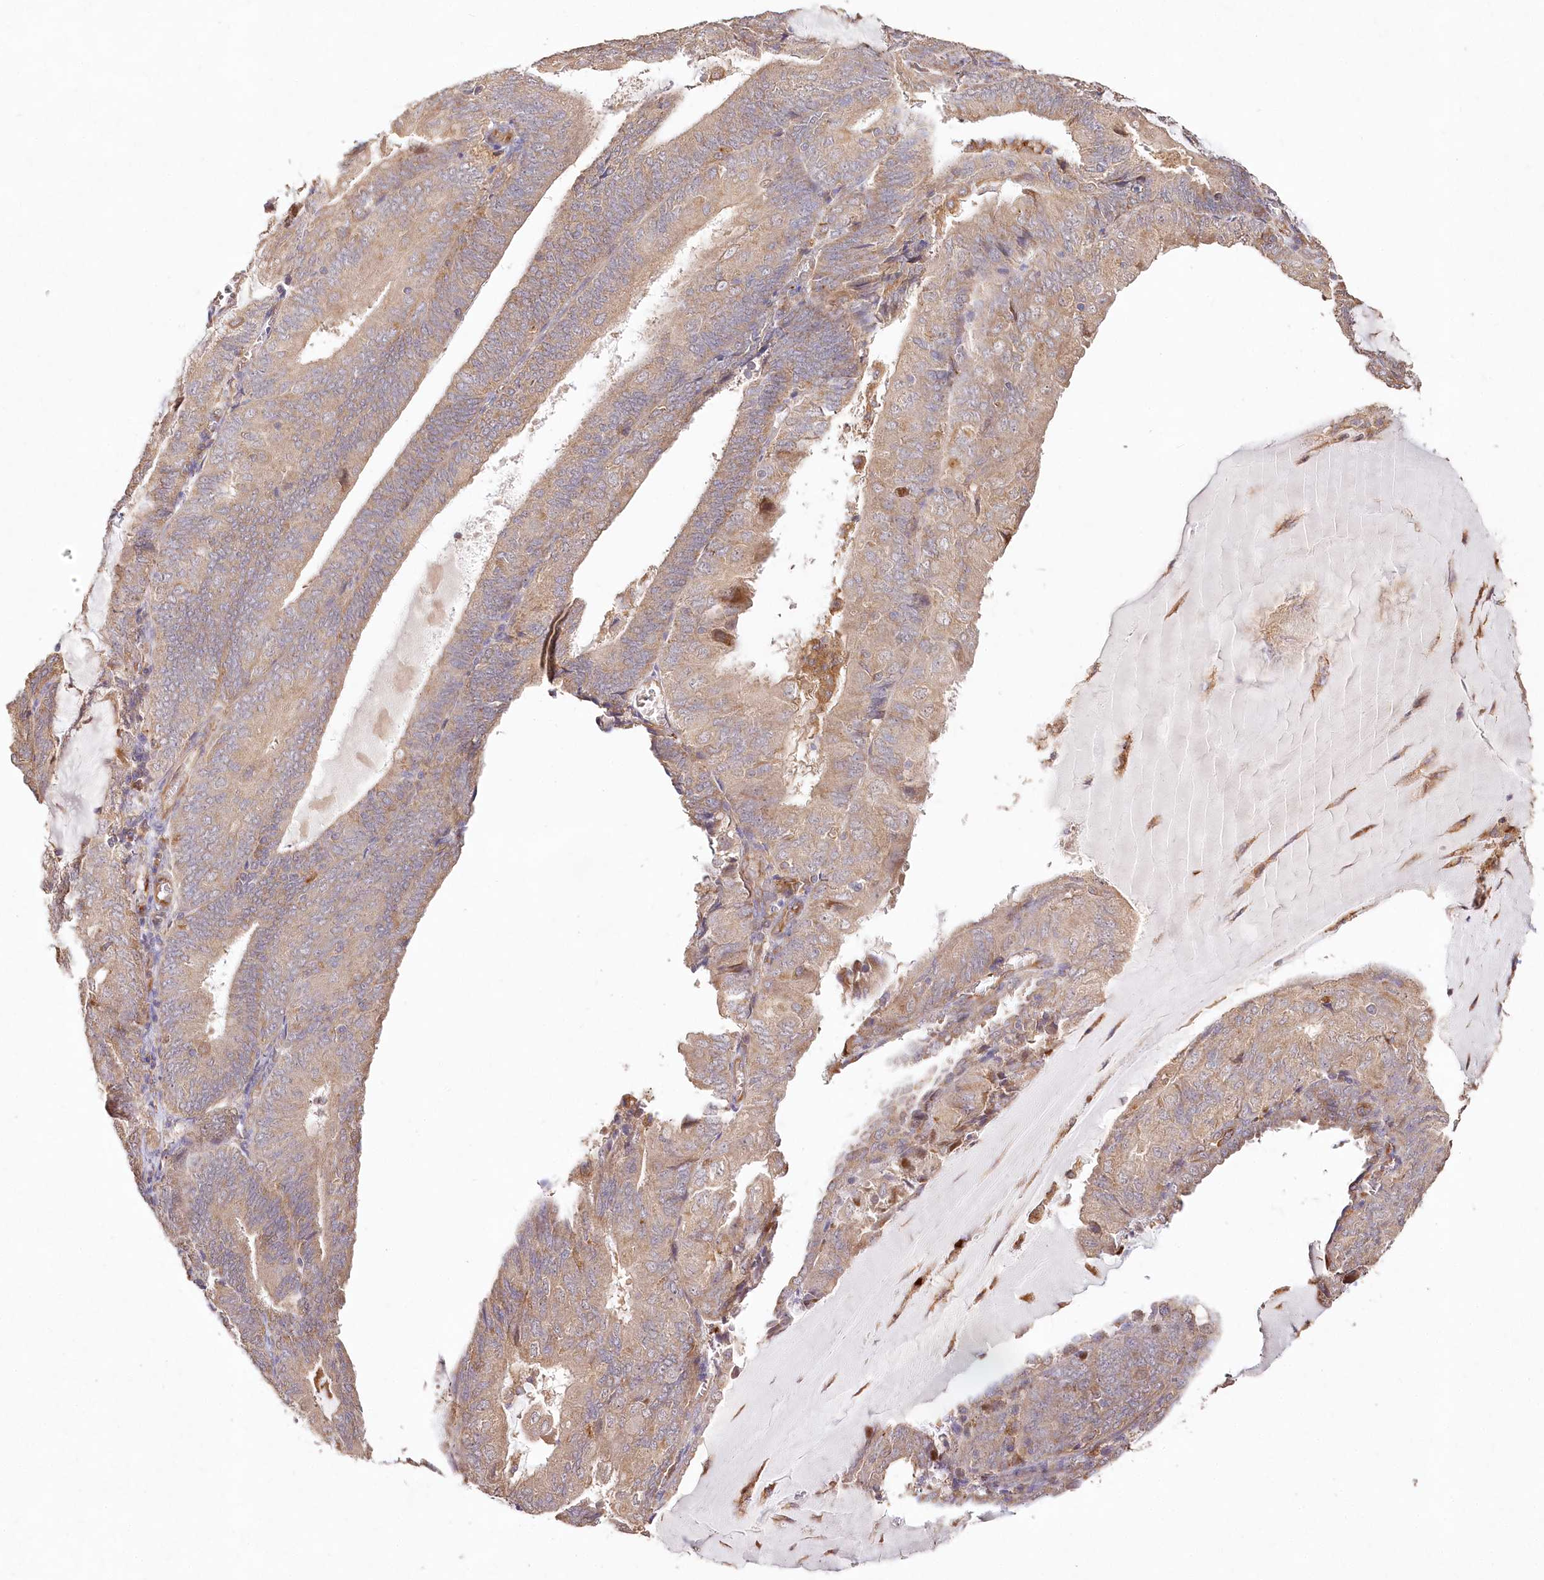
{"staining": {"intensity": "moderate", "quantity": ">75%", "location": "cytoplasmic/membranous"}, "tissue": "endometrial cancer", "cell_type": "Tumor cells", "image_type": "cancer", "snomed": [{"axis": "morphology", "description": "Adenocarcinoma, NOS"}, {"axis": "topography", "description": "Endometrium"}], "caption": "Immunohistochemical staining of endometrial adenocarcinoma demonstrates moderate cytoplasmic/membranous protein expression in approximately >75% of tumor cells.", "gene": "DMXL1", "patient": {"sex": "female", "age": 81}}